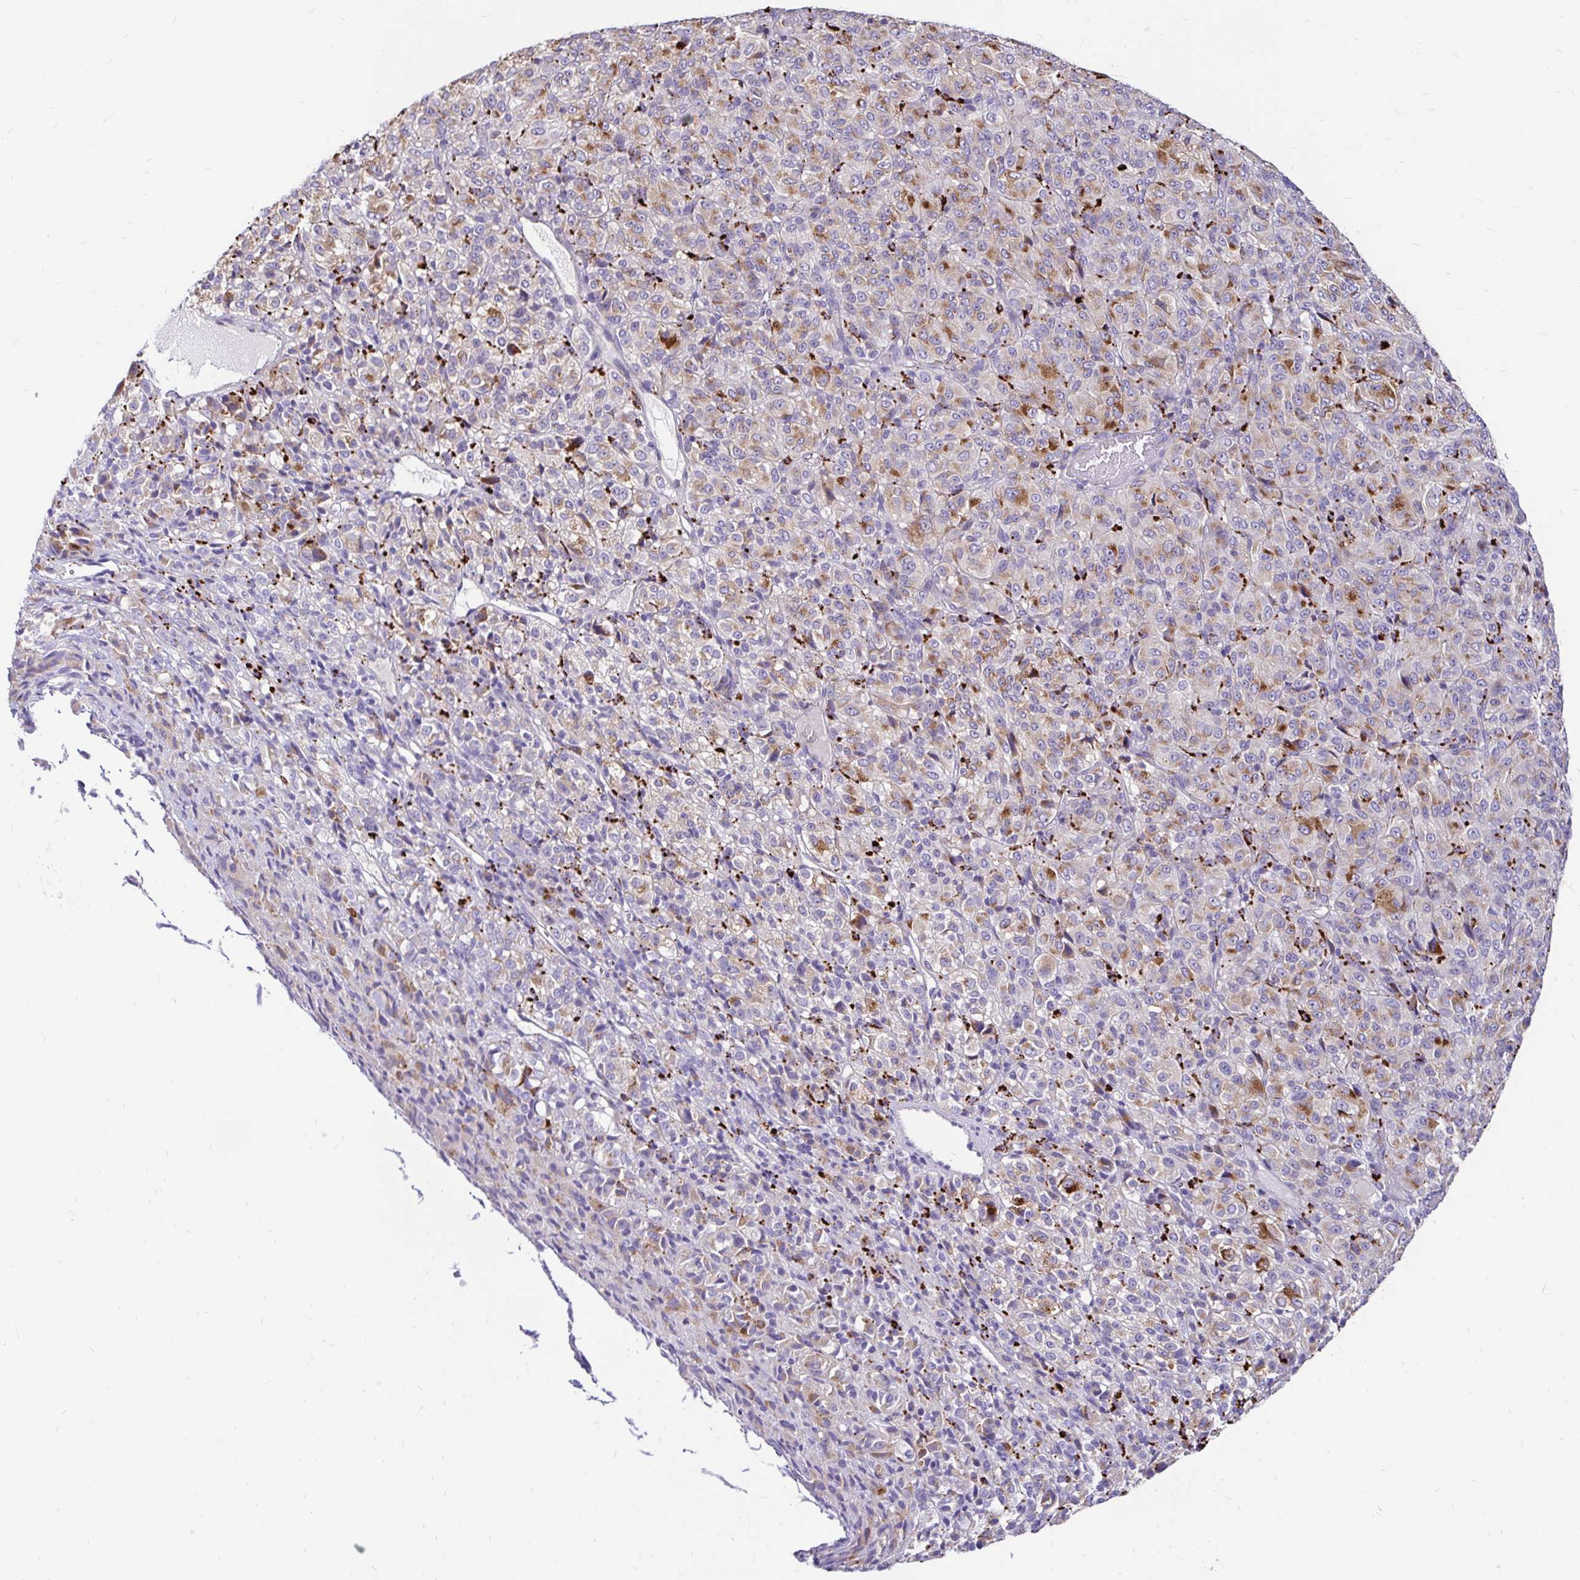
{"staining": {"intensity": "moderate", "quantity": "<25%", "location": "cytoplasmic/membranous"}, "tissue": "melanoma", "cell_type": "Tumor cells", "image_type": "cancer", "snomed": [{"axis": "morphology", "description": "Malignant melanoma, Metastatic site"}, {"axis": "topography", "description": "Brain"}], "caption": "Protein expression analysis of malignant melanoma (metastatic site) demonstrates moderate cytoplasmic/membranous staining in about <25% of tumor cells. (IHC, brightfield microscopy, high magnification).", "gene": "FUCA1", "patient": {"sex": "female", "age": 56}}